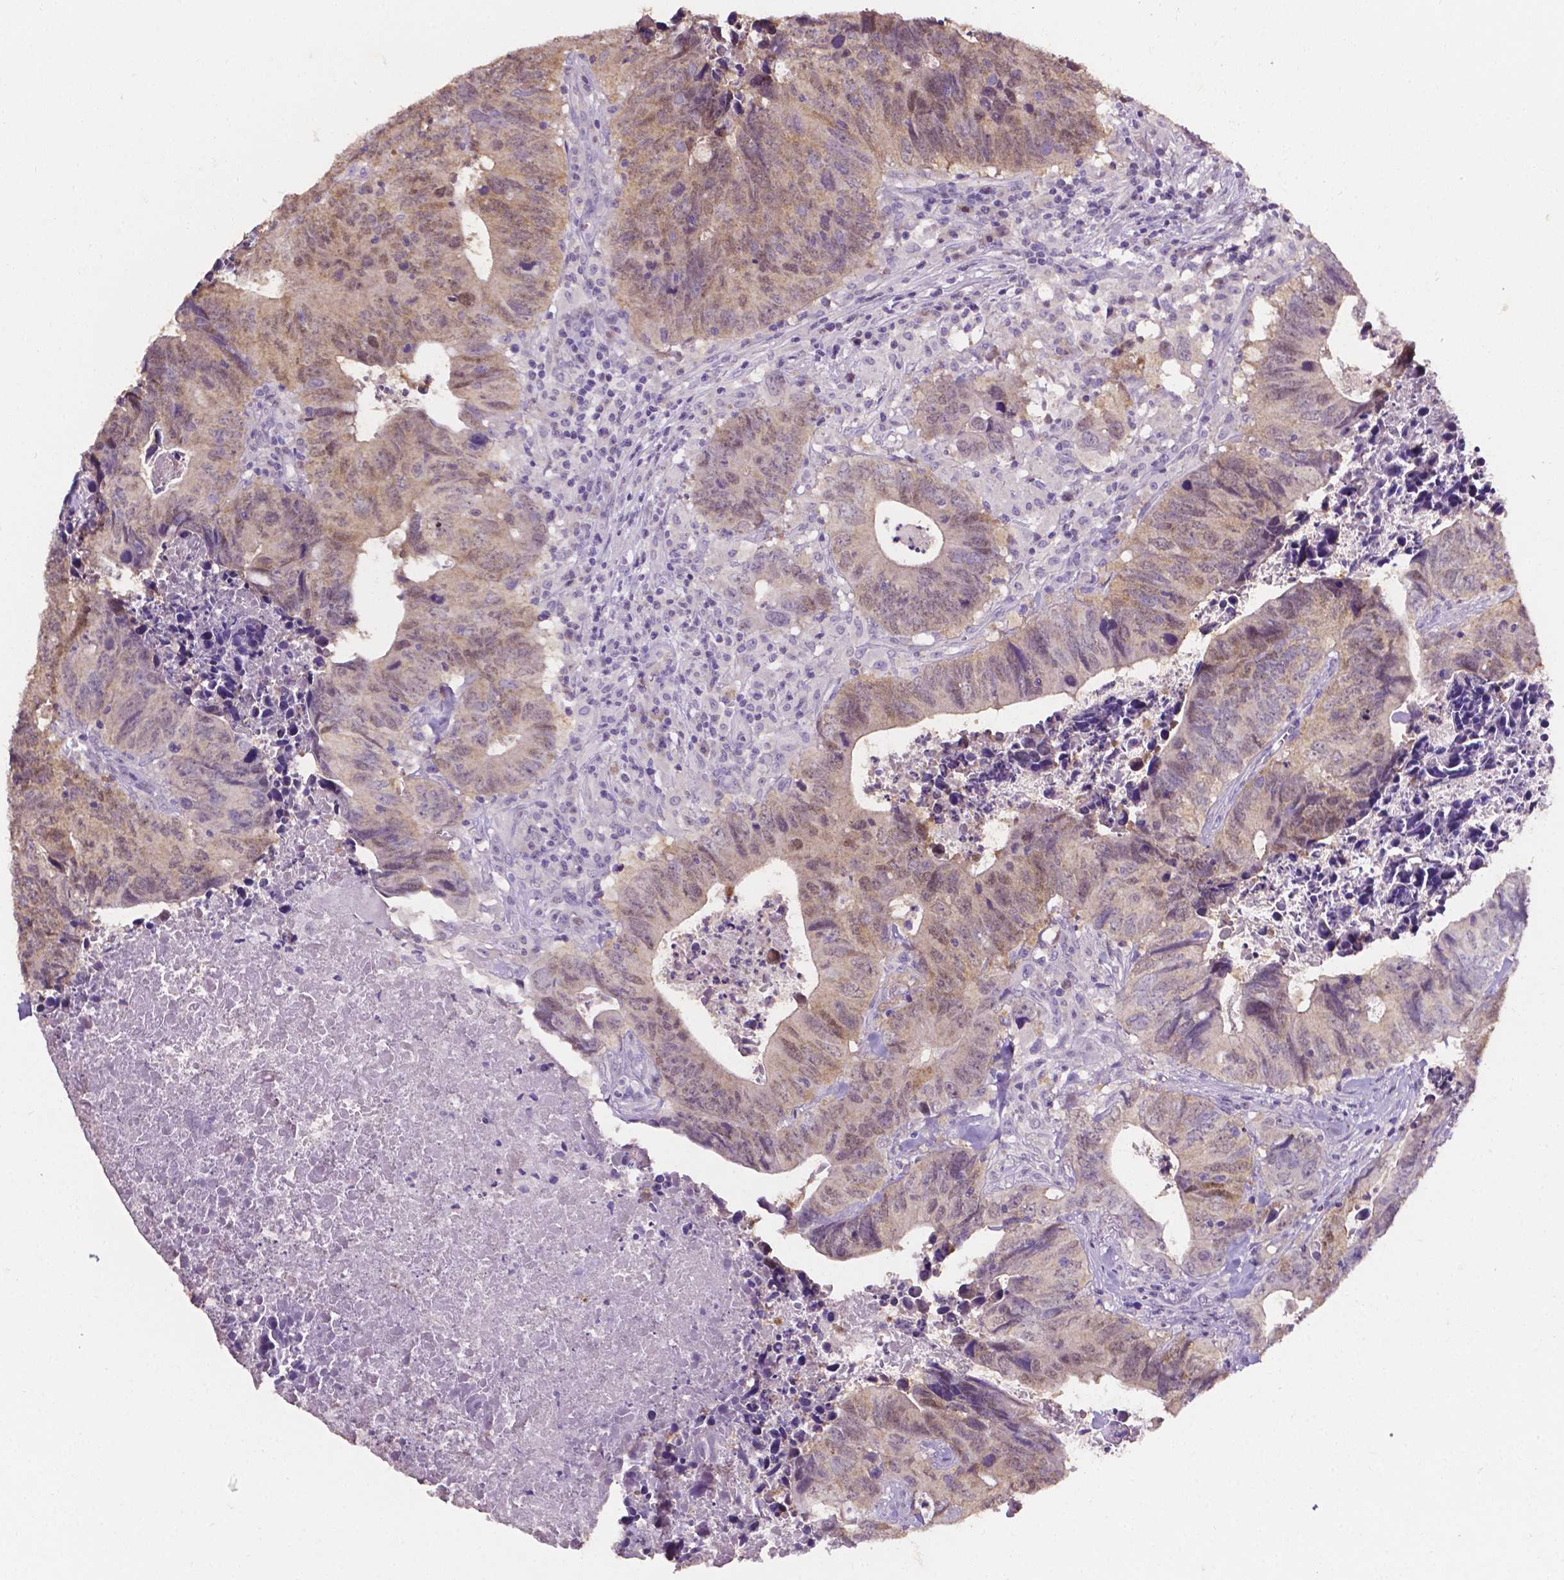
{"staining": {"intensity": "weak", "quantity": "25%-75%", "location": "cytoplasmic/membranous"}, "tissue": "colorectal cancer", "cell_type": "Tumor cells", "image_type": "cancer", "snomed": [{"axis": "morphology", "description": "Adenocarcinoma, NOS"}, {"axis": "topography", "description": "Colon"}], "caption": "About 25%-75% of tumor cells in human adenocarcinoma (colorectal) display weak cytoplasmic/membranous protein expression as visualized by brown immunohistochemical staining.", "gene": "PSAT1", "patient": {"sex": "female", "age": 82}}